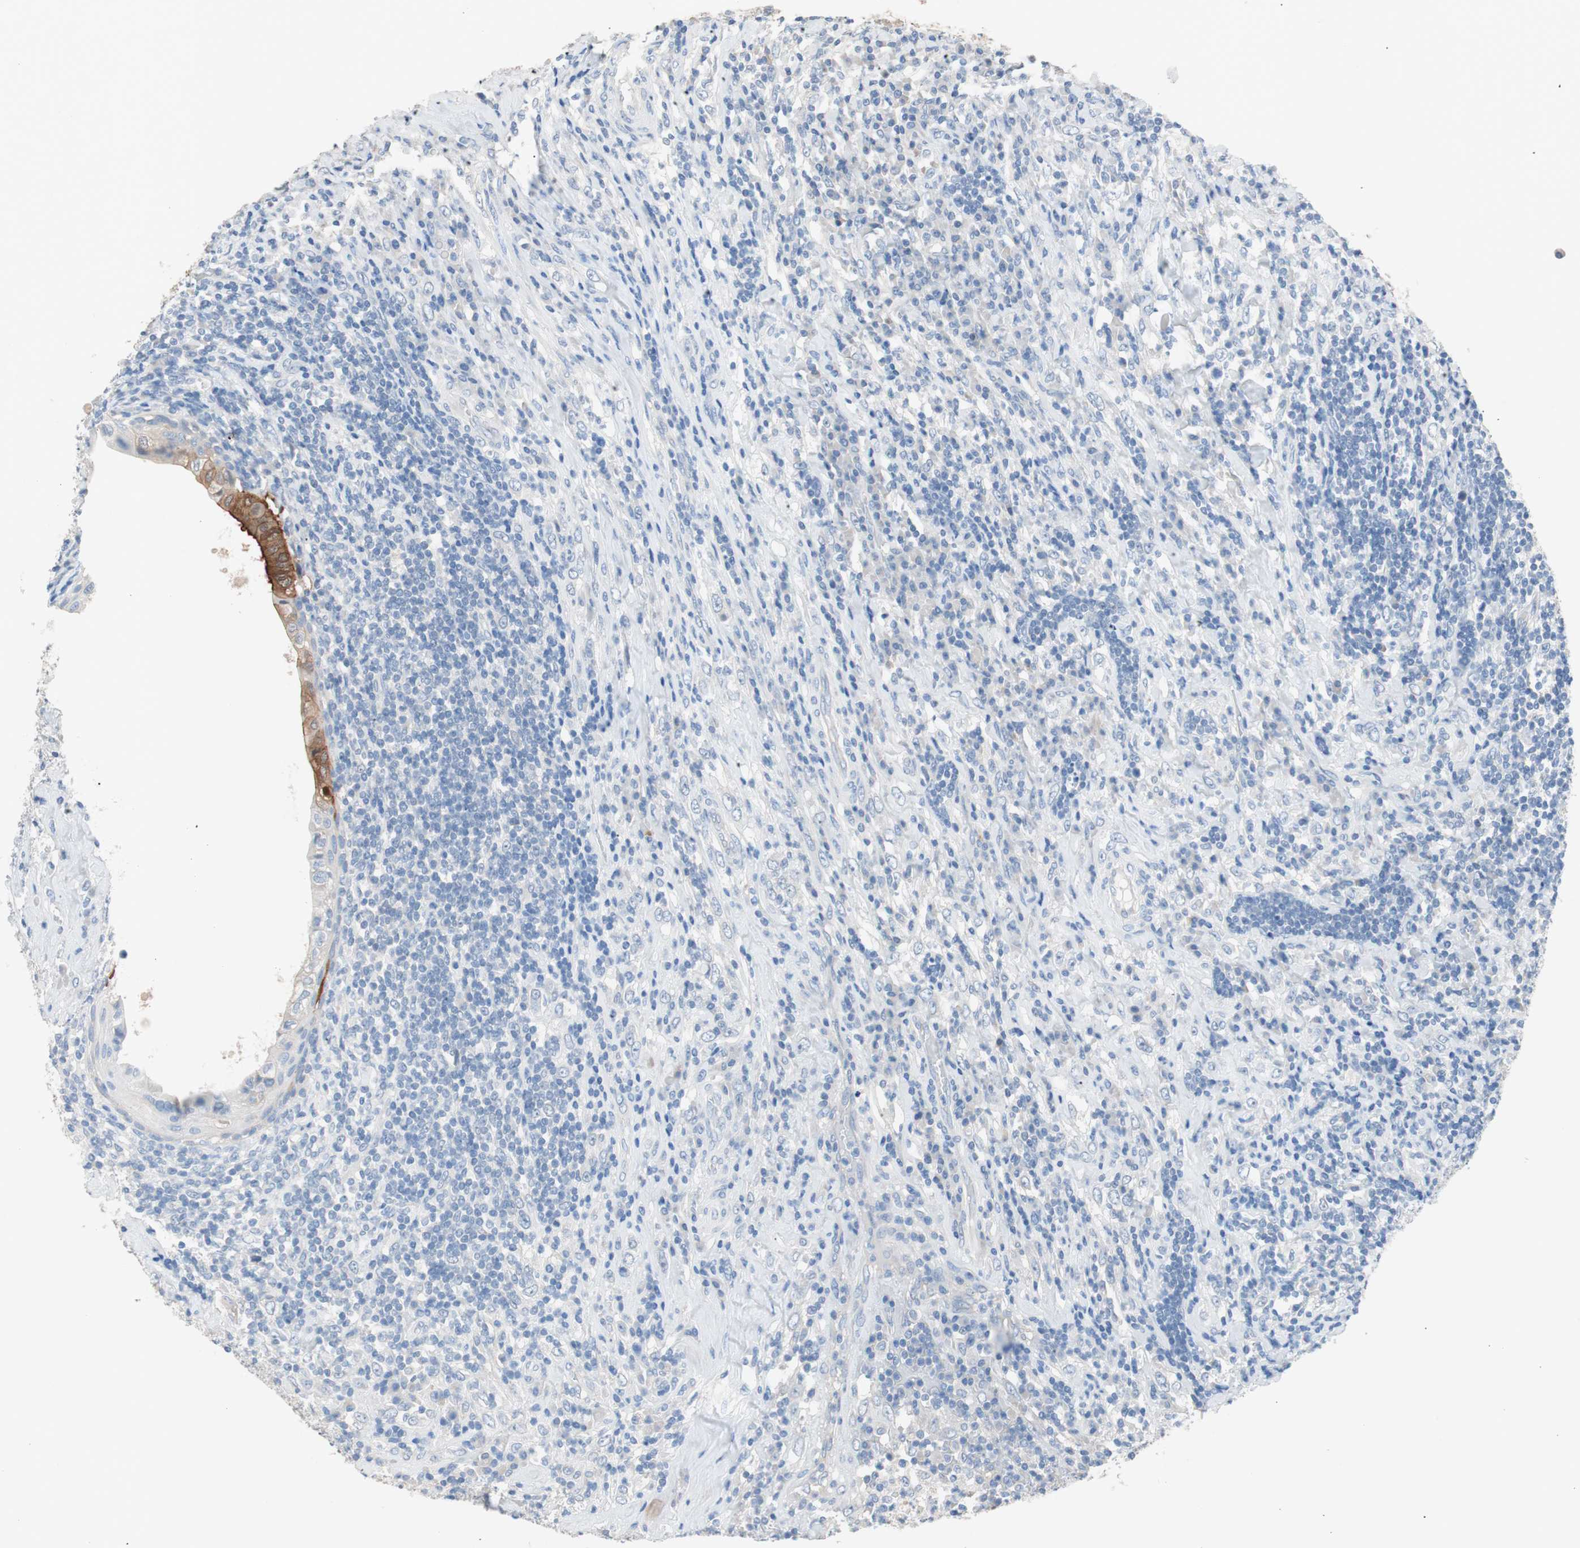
{"staining": {"intensity": "negative", "quantity": "none", "location": "none"}, "tissue": "testis cancer", "cell_type": "Tumor cells", "image_type": "cancer", "snomed": [{"axis": "morphology", "description": "Necrosis, NOS"}, {"axis": "morphology", "description": "Carcinoma, Embryonal, NOS"}, {"axis": "topography", "description": "Testis"}], "caption": "An immunohistochemistry image of testis embryonal carcinoma is shown. There is no staining in tumor cells of testis embryonal carcinoma.", "gene": "VIL1", "patient": {"sex": "male", "age": 19}}